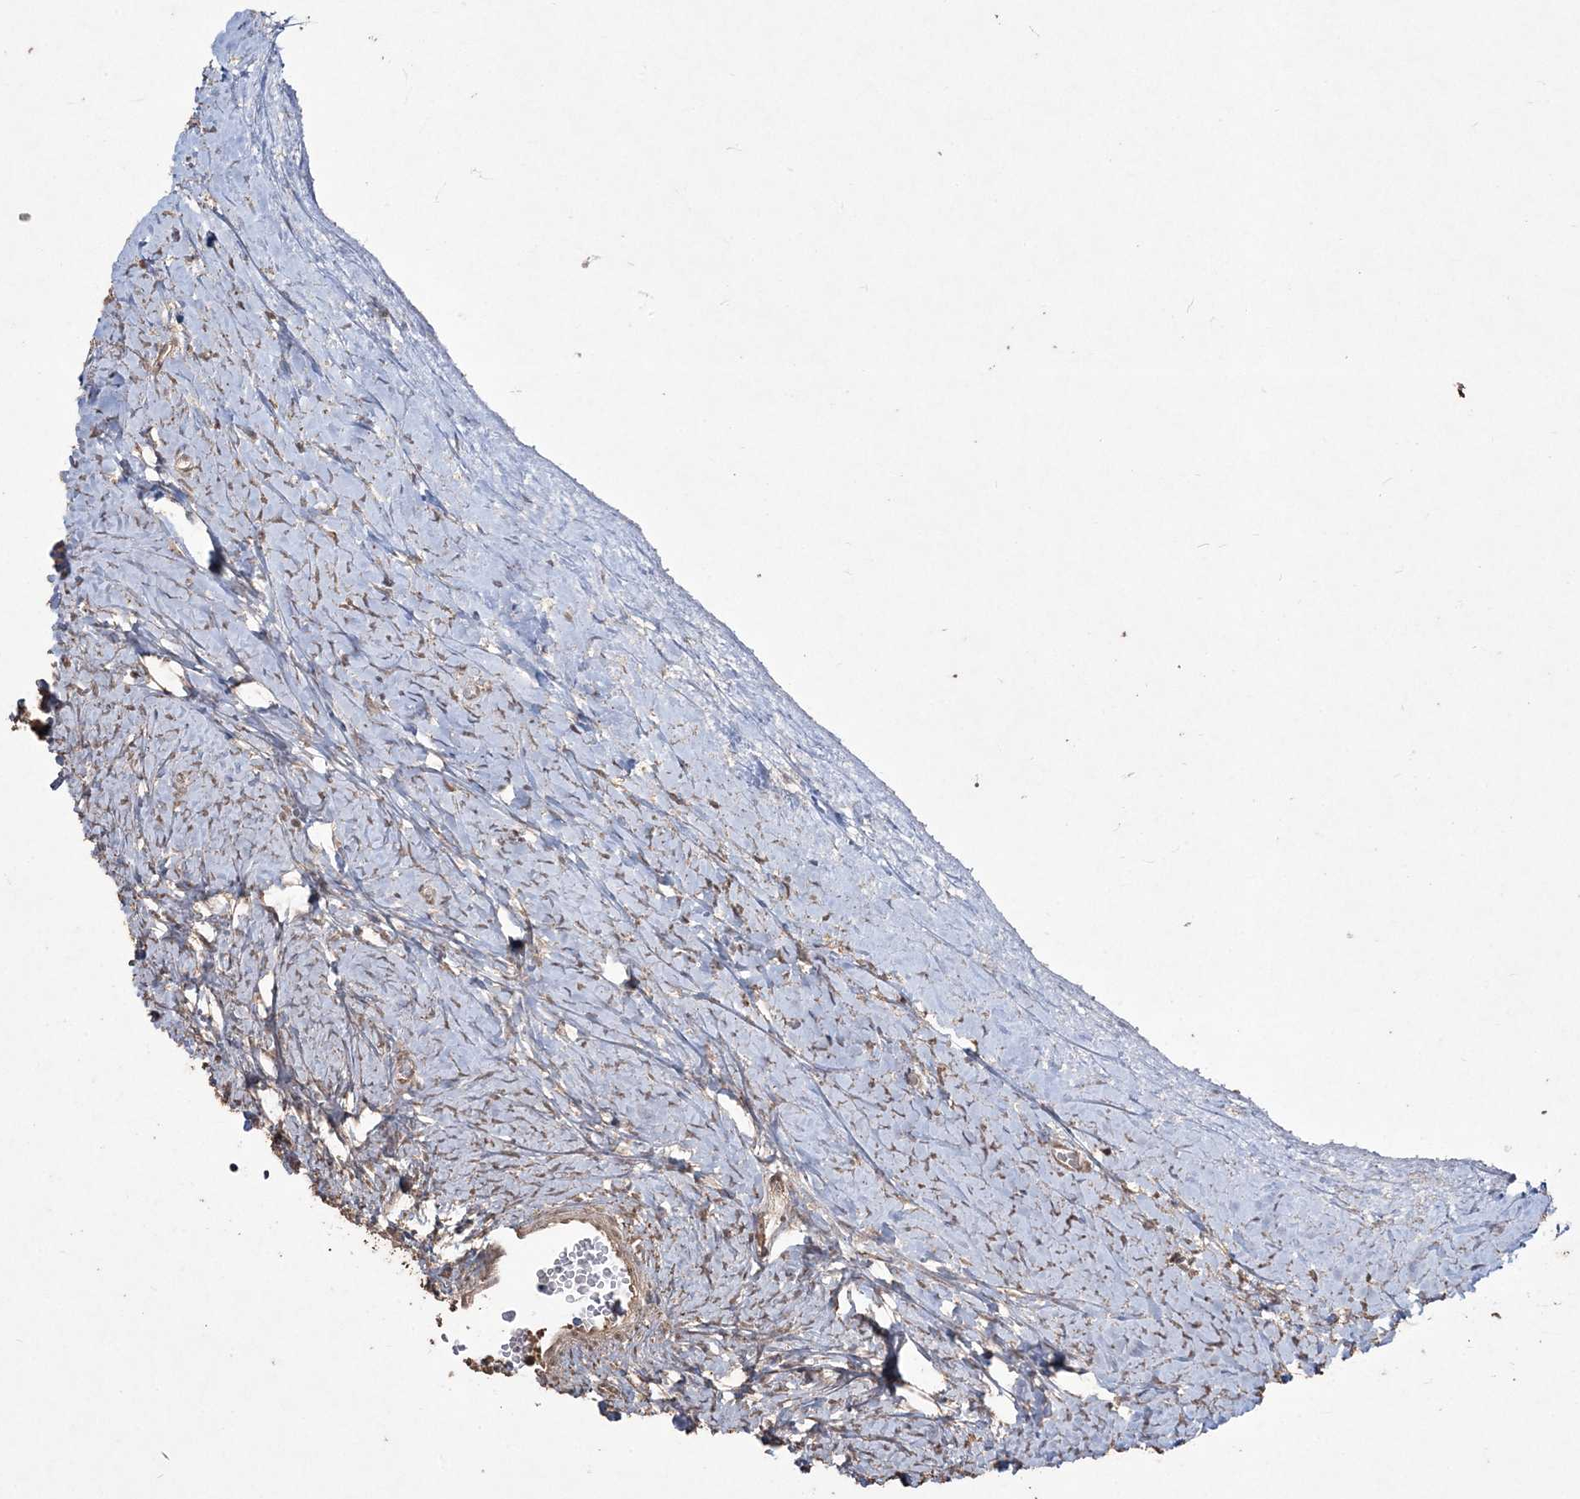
{"staining": {"intensity": "negative", "quantity": "none", "location": "none"}, "tissue": "ovary", "cell_type": "Ovarian stroma cells", "image_type": "normal", "snomed": [{"axis": "morphology", "description": "Normal tissue, NOS"}, {"axis": "morphology", "description": "Developmental malformation"}, {"axis": "topography", "description": "Ovary"}], "caption": "IHC of normal ovary demonstrates no expression in ovarian stroma cells.", "gene": "EHHADH", "patient": {"sex": "female", "age": 39}}